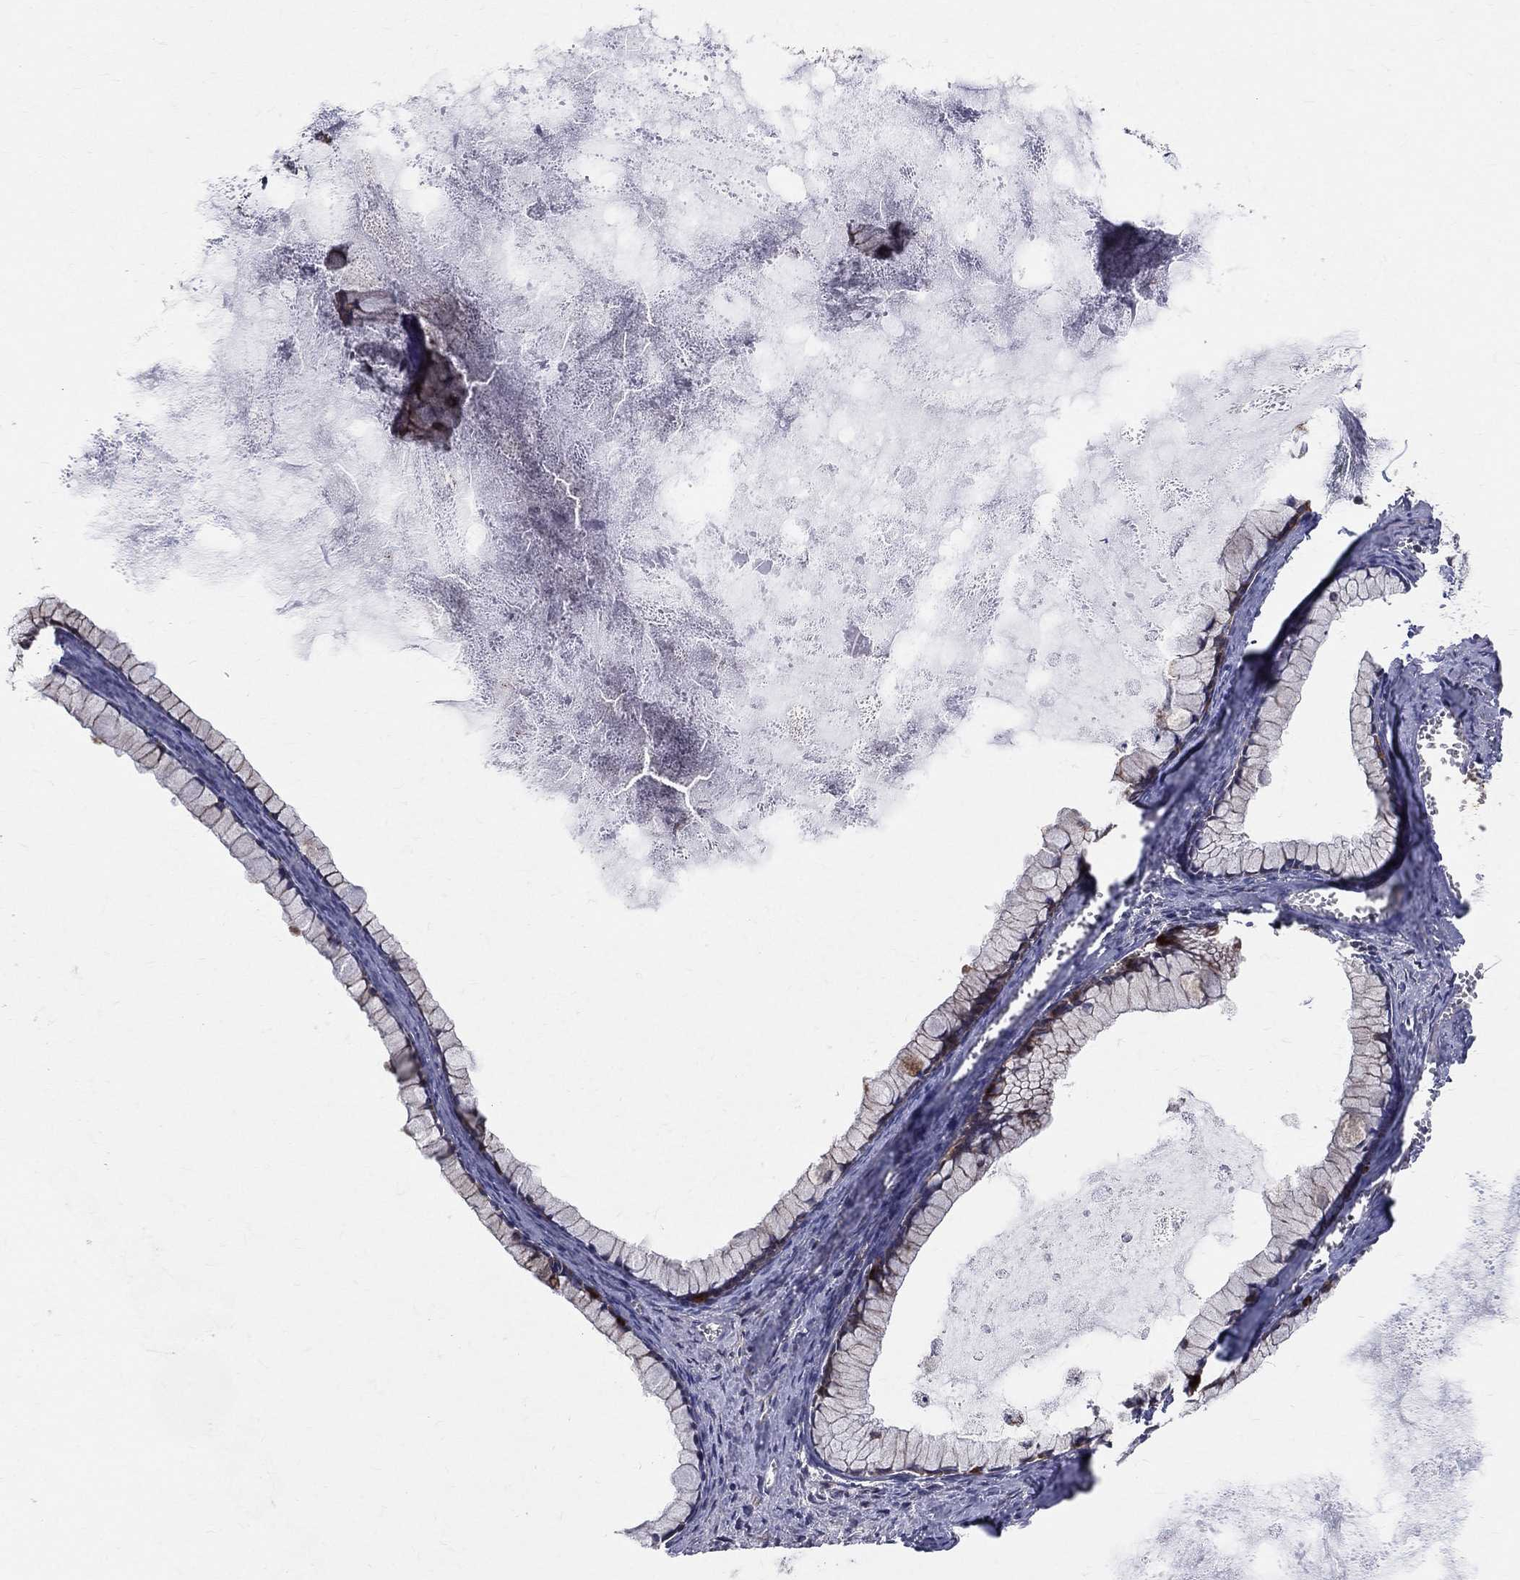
{"staining": {"intensity": "negative", "quantity": "none", "location": "none"}, "tissue": "ovarian cancer", "cell_type": "Tumor cells", "image_type": "cancer", "snomed": [{"axis": "morphology", "description": "Cystadenocarcinoma, mucinous, NOS"}, {"axis": "topography", "description": "Ovary"}], "caption": "Ovarian cancer (mucinous cystadenocarcinoma) was stained to show a protein in brown. There is no significant positivity in tumor cells.", "gene": "MIX23", "patient": {"sex": "female", "age": 41}}